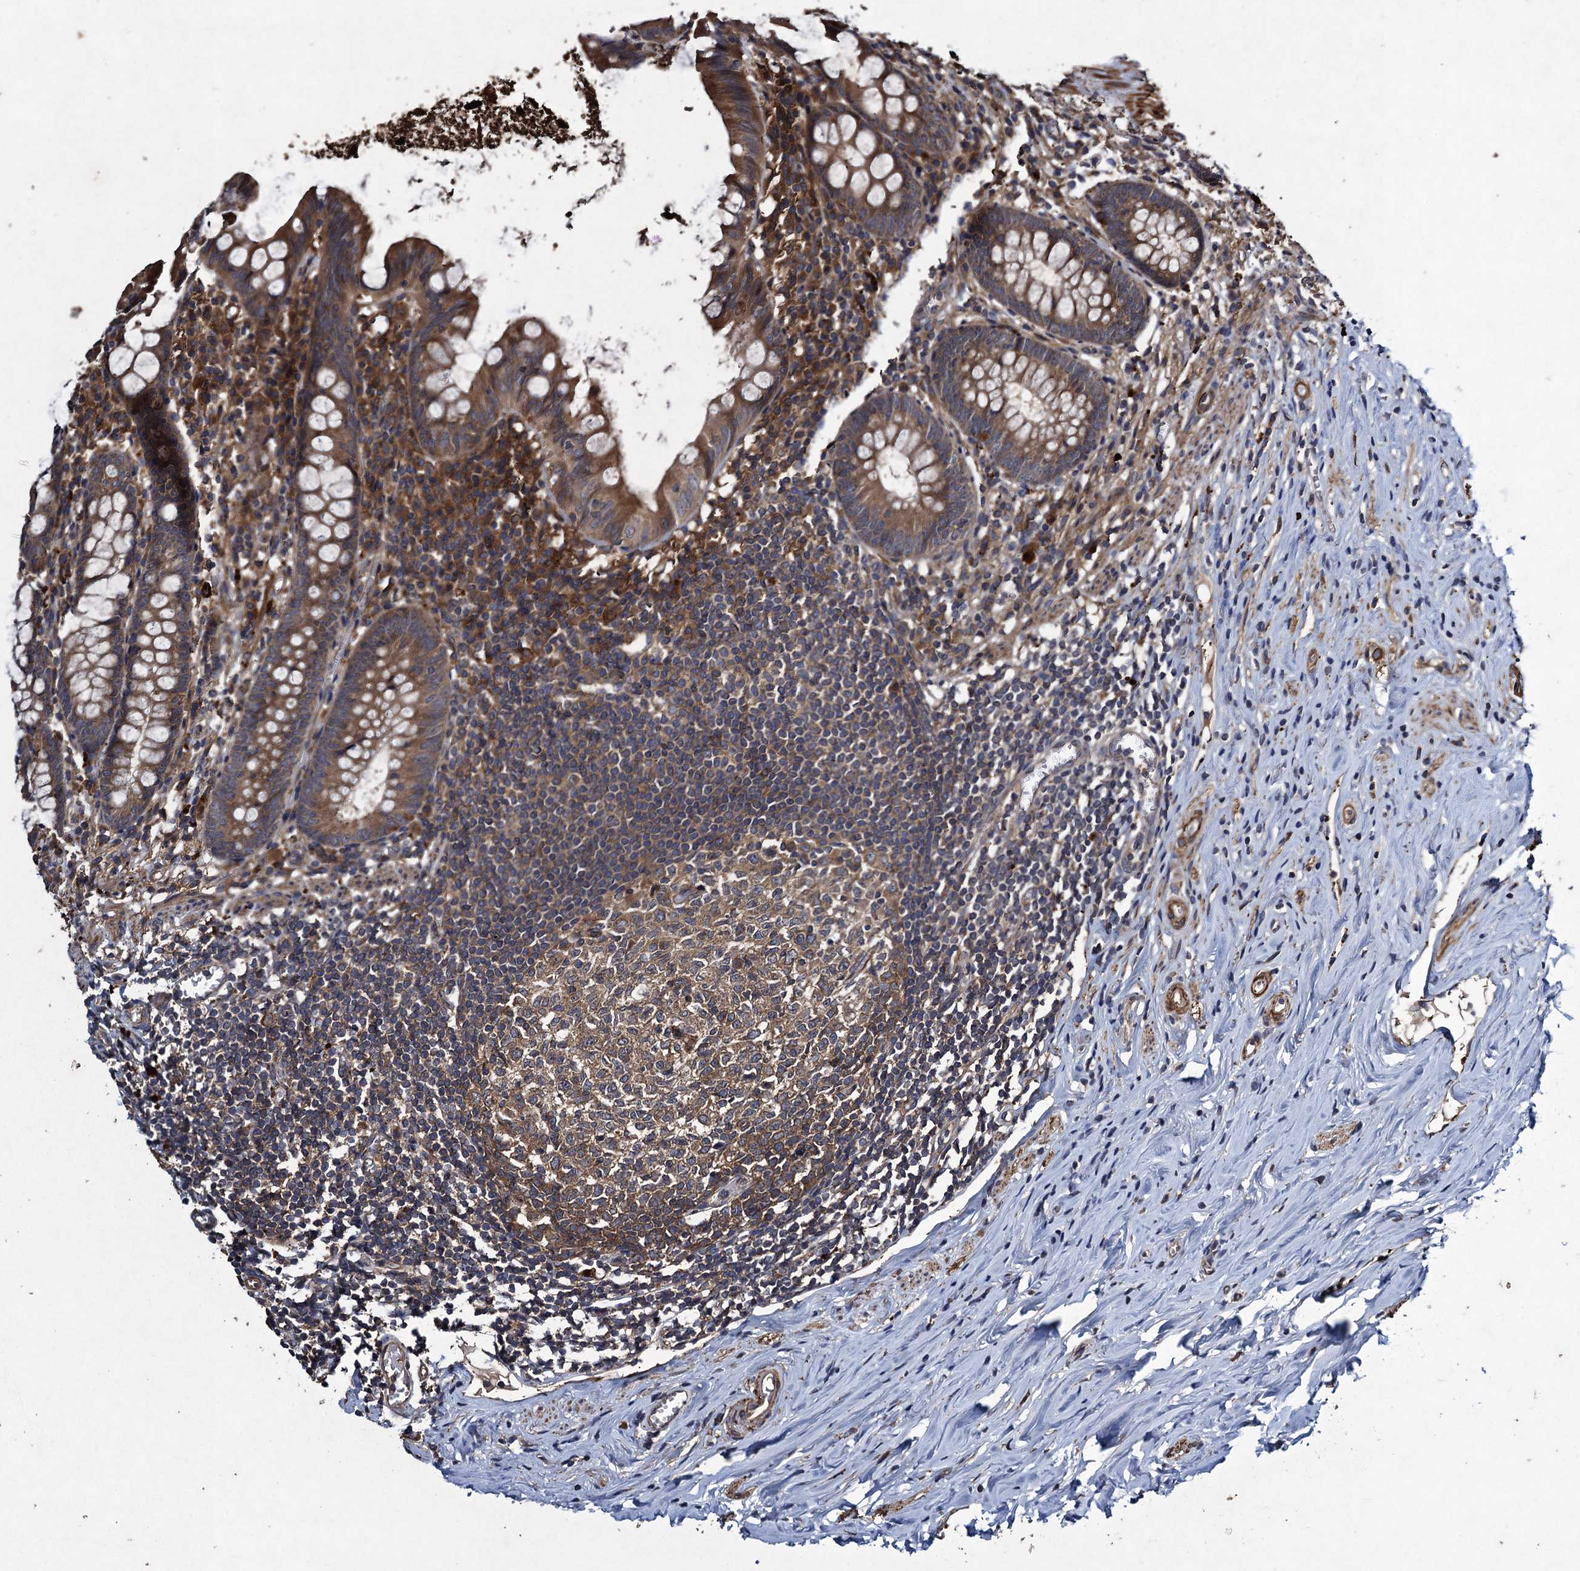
{"staining": {"intensity": "moderate", "quantity": ">75%", "location": "cytoplasmic/membranous"}, "tissue": "appendix", "cell_type": "Glandular cells", "image_type": "normal", "snomed": [{"axis": "morphology", "description": "Normal tissue, NOS"}, {"axis": "topography", "description": "Appendix"}], "caption": "Immunohistochemical staining of unremarkable human appendix reveals >75% levels of moderate cytoplasmic/membranous protein expression in about >75% of glandular cells.", "gene": "CNTN5", "patient": {"sex": "female", "age": 51}}